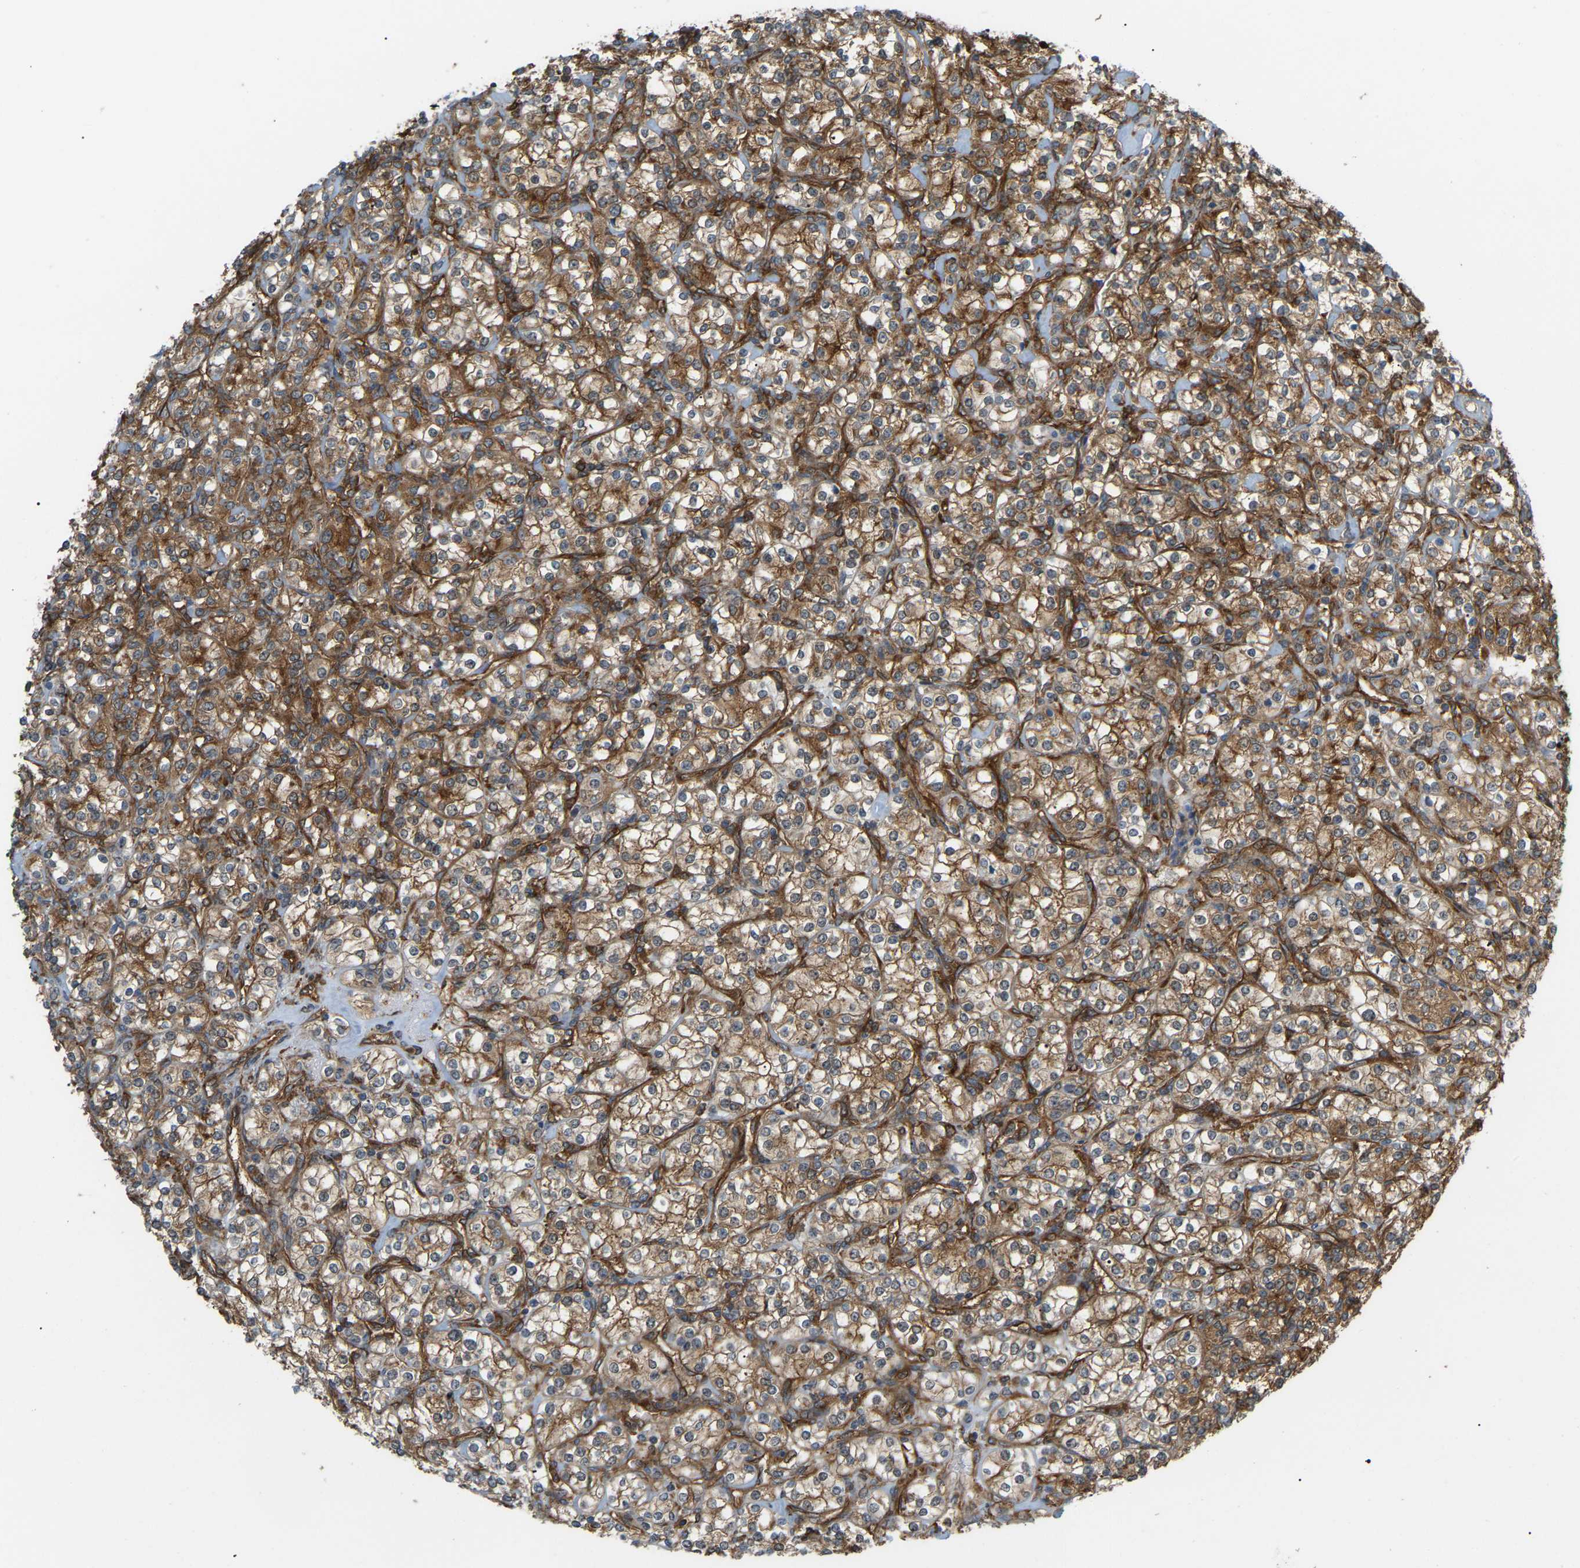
{"staining": {"intensity": "strong", "quantity": ">75%", "location": "cytoplasmic/membranous"}, "tissue": "renal cancer", "cell_type": "Tumor cells", "image_type": "cancer", "snomed": [{"axis": "morphology", "description": "Adenocarcinoma, NOS"}, {"axis": "topography", "description": "Kidney"}], "caption": "Immunohistochemistry (IHC) staining of renal adenocarcinoma, which displays high levels of strong cytoplasmic/membranous expression in about >75% of tumor cells indicating strong cytoplasmic/membranous protein expression. The staining was performed using DAB (3,3'-diaminobenzidine) (brown) for protein detection and nuclei were counterstained in hematoxylin (blue).", "gene": "PICALM", "patient": {"sex": "male", "age": 77}}